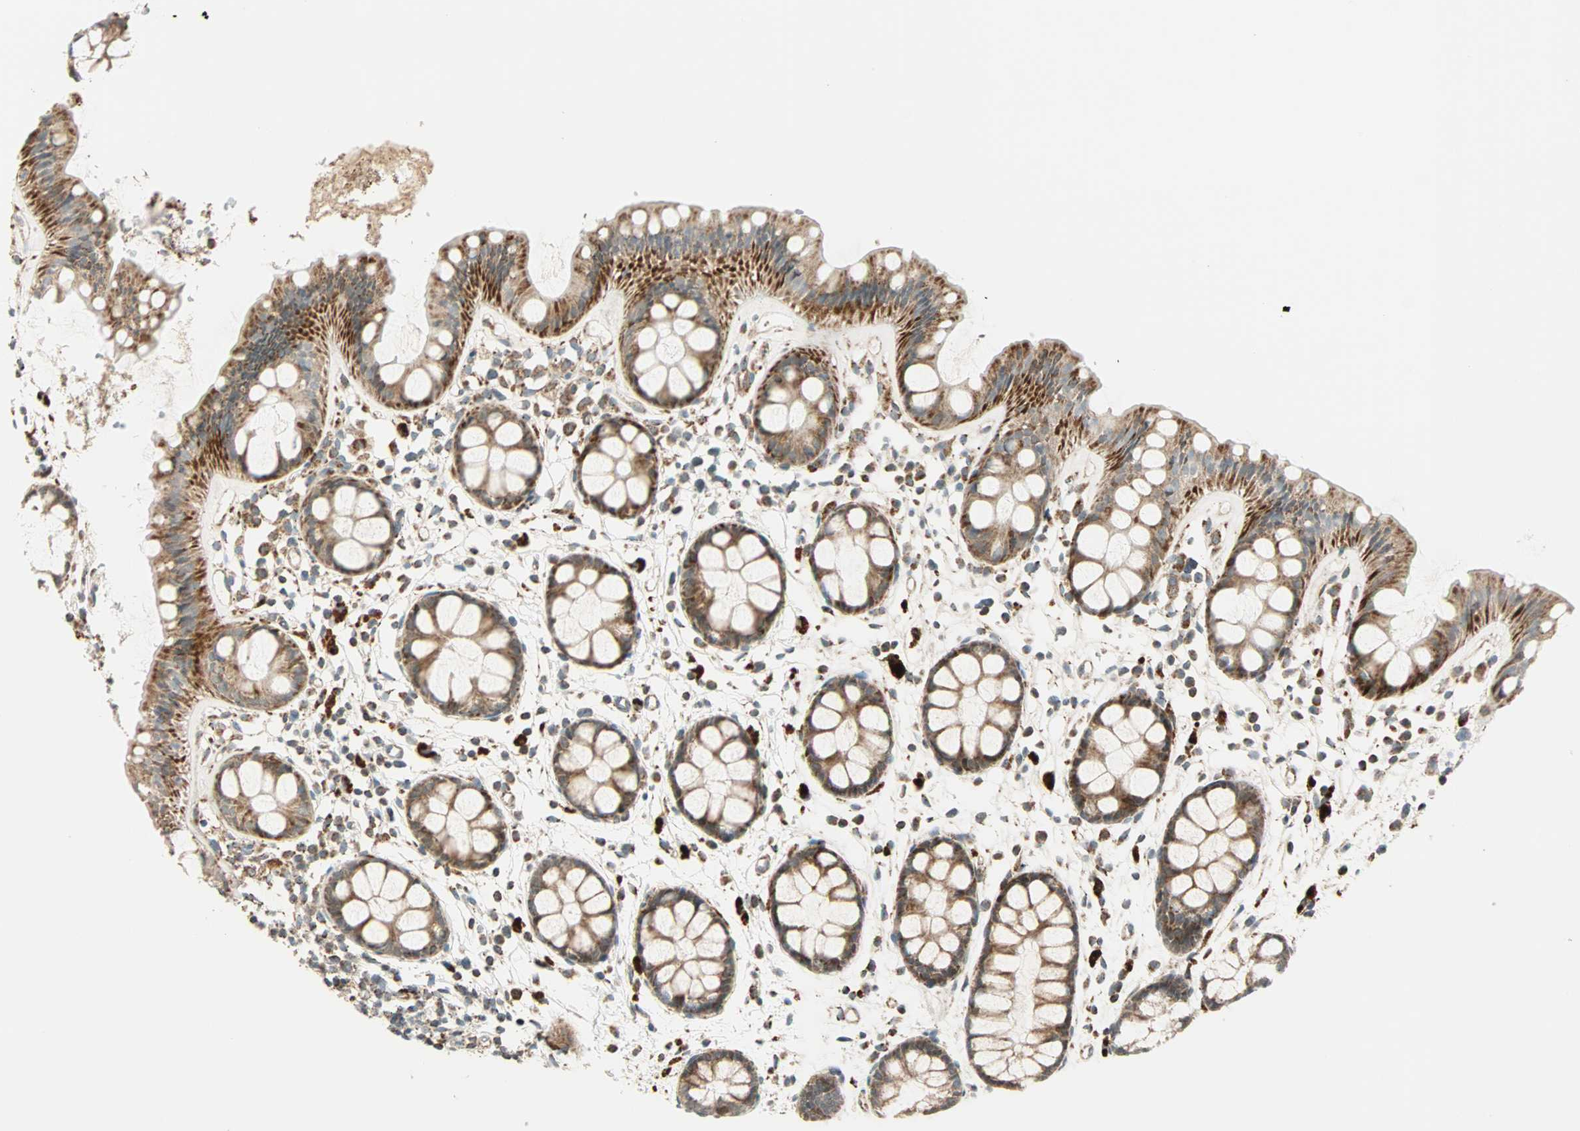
{"staining": {"intensity": "moderate", "quantity": ">75%", "location": "cytoplasmic/membranous"}, "tissue": "rectum", "cell_type": "Glandular cells", "image_type": "normal", "snomed": [{"axis": "morphology", "description": "Normal tissue, NOS"}, {"axis": "topography", "description": "Rectum"}], "caption": "A medium amount of moderate cytoplasmic/membranous positivity is identified in about >75% of glandular cells in unremarkable rectum.", "gene": "SPRY4", "patient": {"sex": "female", "age": 66}}